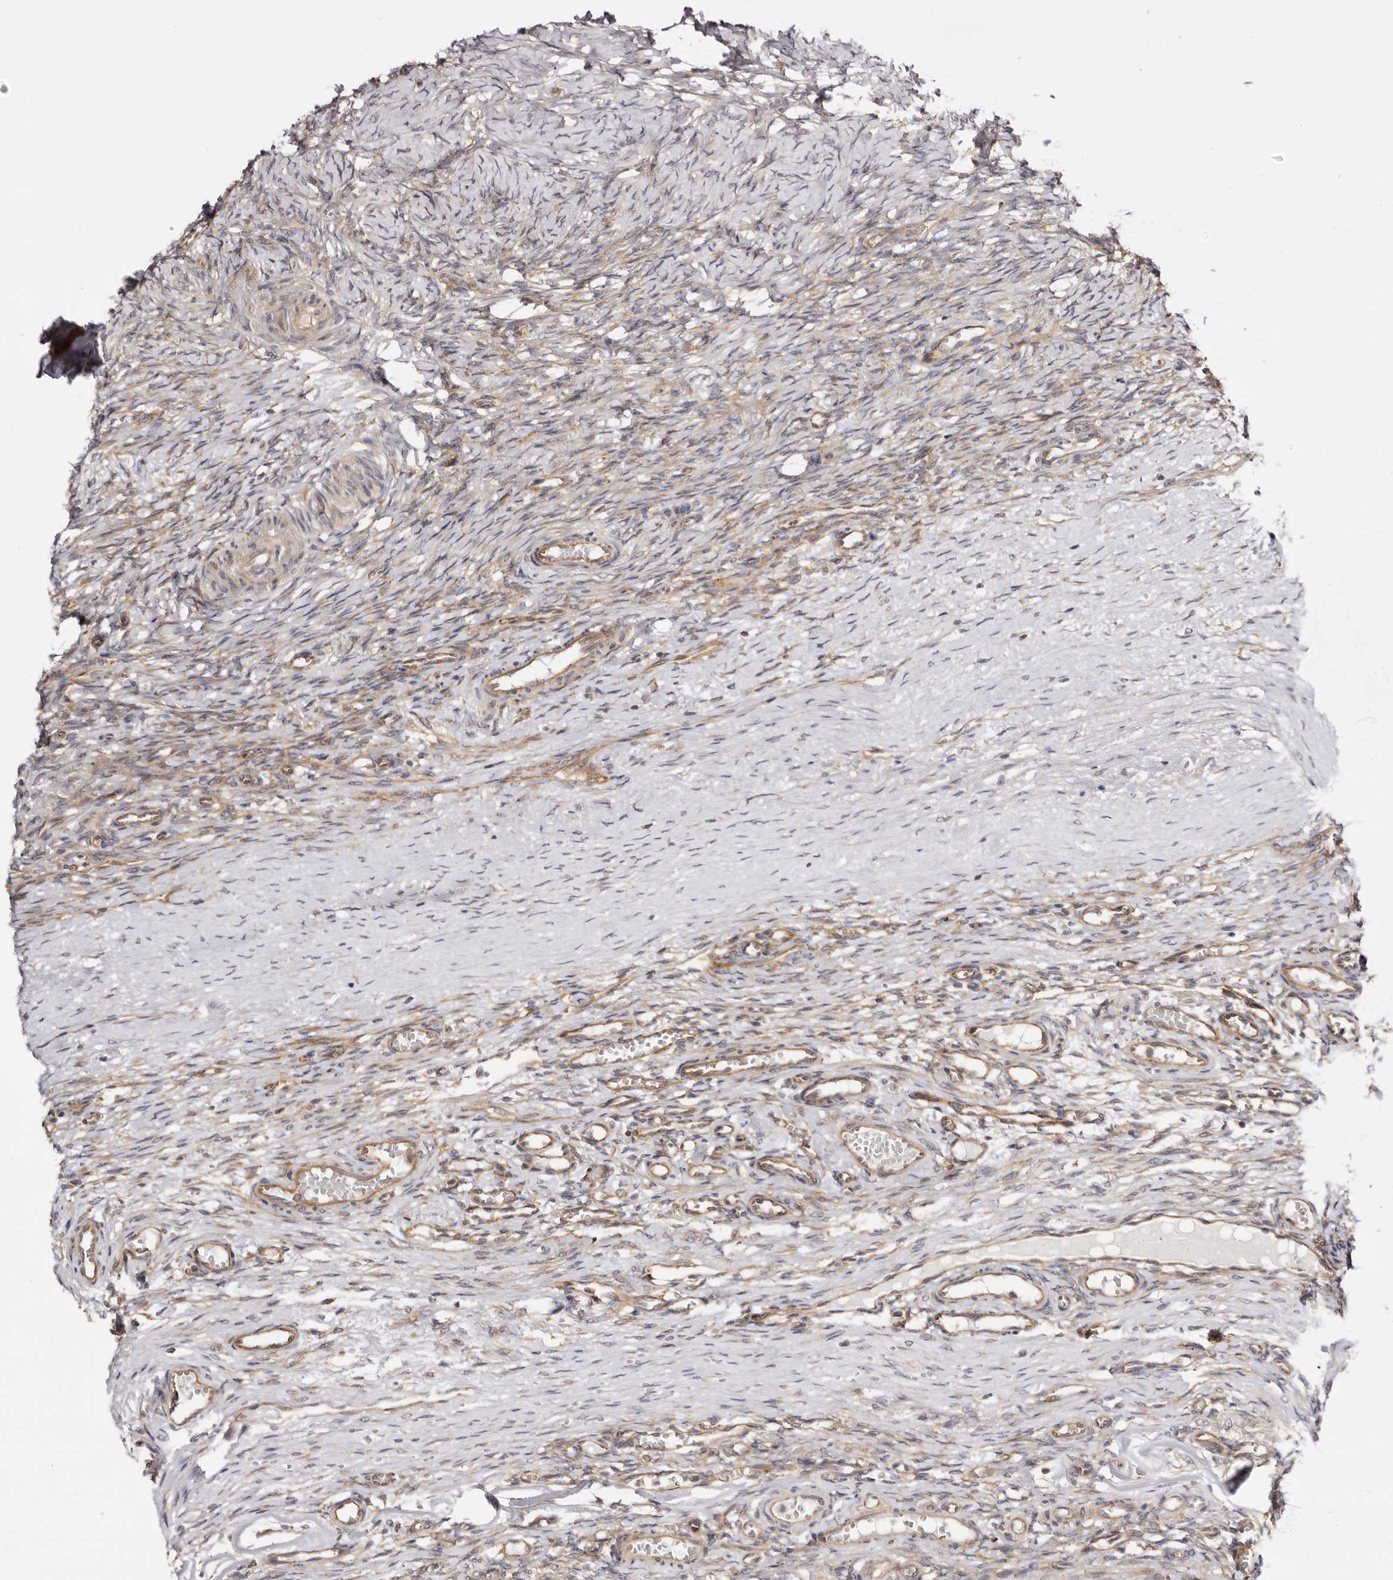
{"staining": {"intensity": "negative", "quantity": "none", "location": "none"}, "tissue": "ovary", "cell_type": "Ovarian stroma cells", "image_type": "normal", "snomed": [{"axis": "morphology", "description": "Adenocarcinoma, NOS"}, {"axis": "topography", "description": "Endometrium"}], "caption": "A histopathology image of human ovary is negative for staining in ovarian stroma cells. Nuclei are stained in blue.", "gene": "PANK4", "patient": {"sex": "female", "age": 32}}